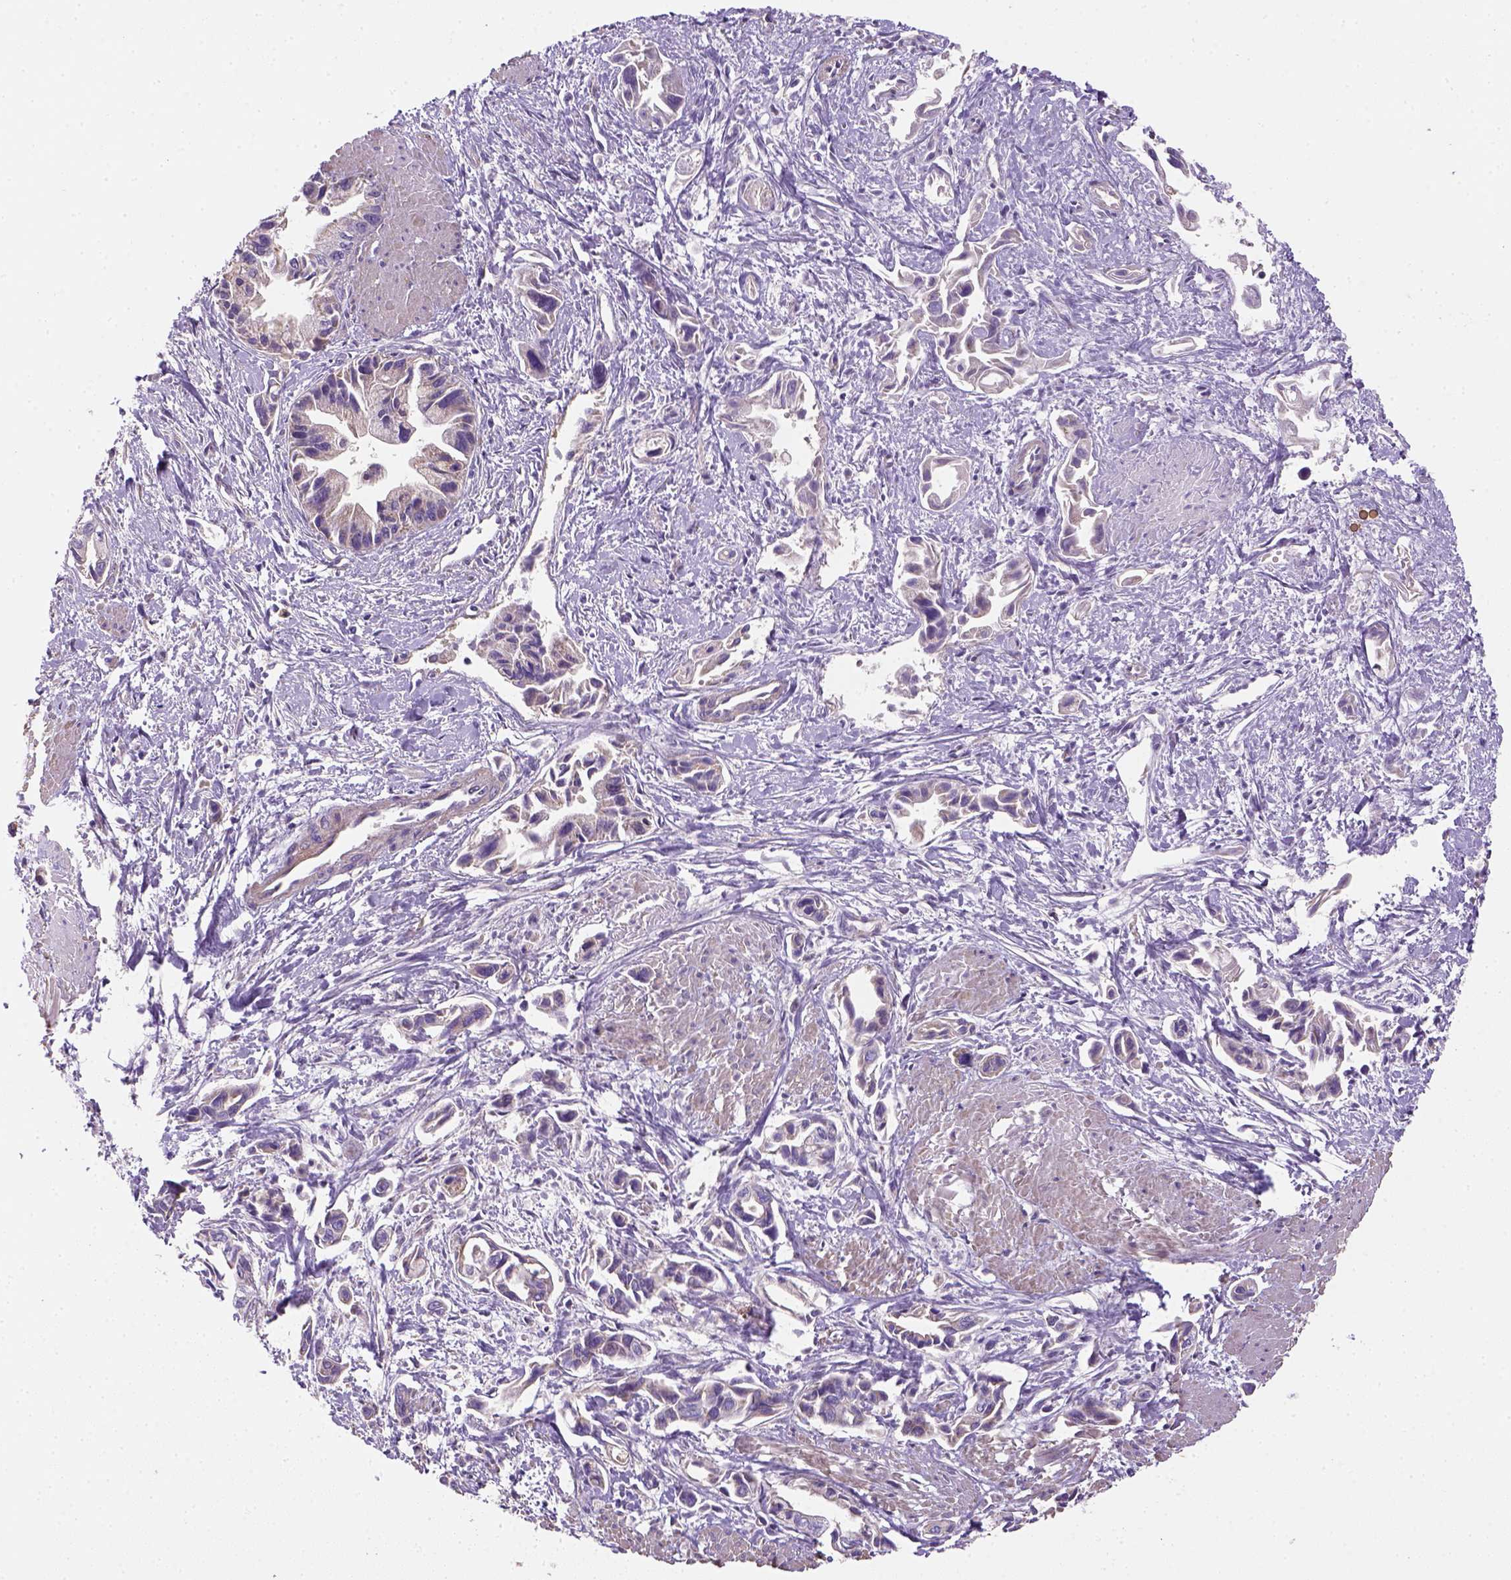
{"staining": {"intensity": "negative", "quantity": "none", "location": "none"}, "tissue": "pancreatic cancer", "cell_type": "Tumor cells", "image_type": "cancer", "snomed": [{"axis": "morphology", "description": "Adenocarcinoma, NOS"}, {"axis": "topography", "description": "Pancreas"}], "caption": "This is a micrograph of immunohistochemistry staining of pancreatic adenocarcinoma, which shows no expression in tumor cells.", "gene": "HTRA1", "patient": {"sex": "female", "age": 61}}